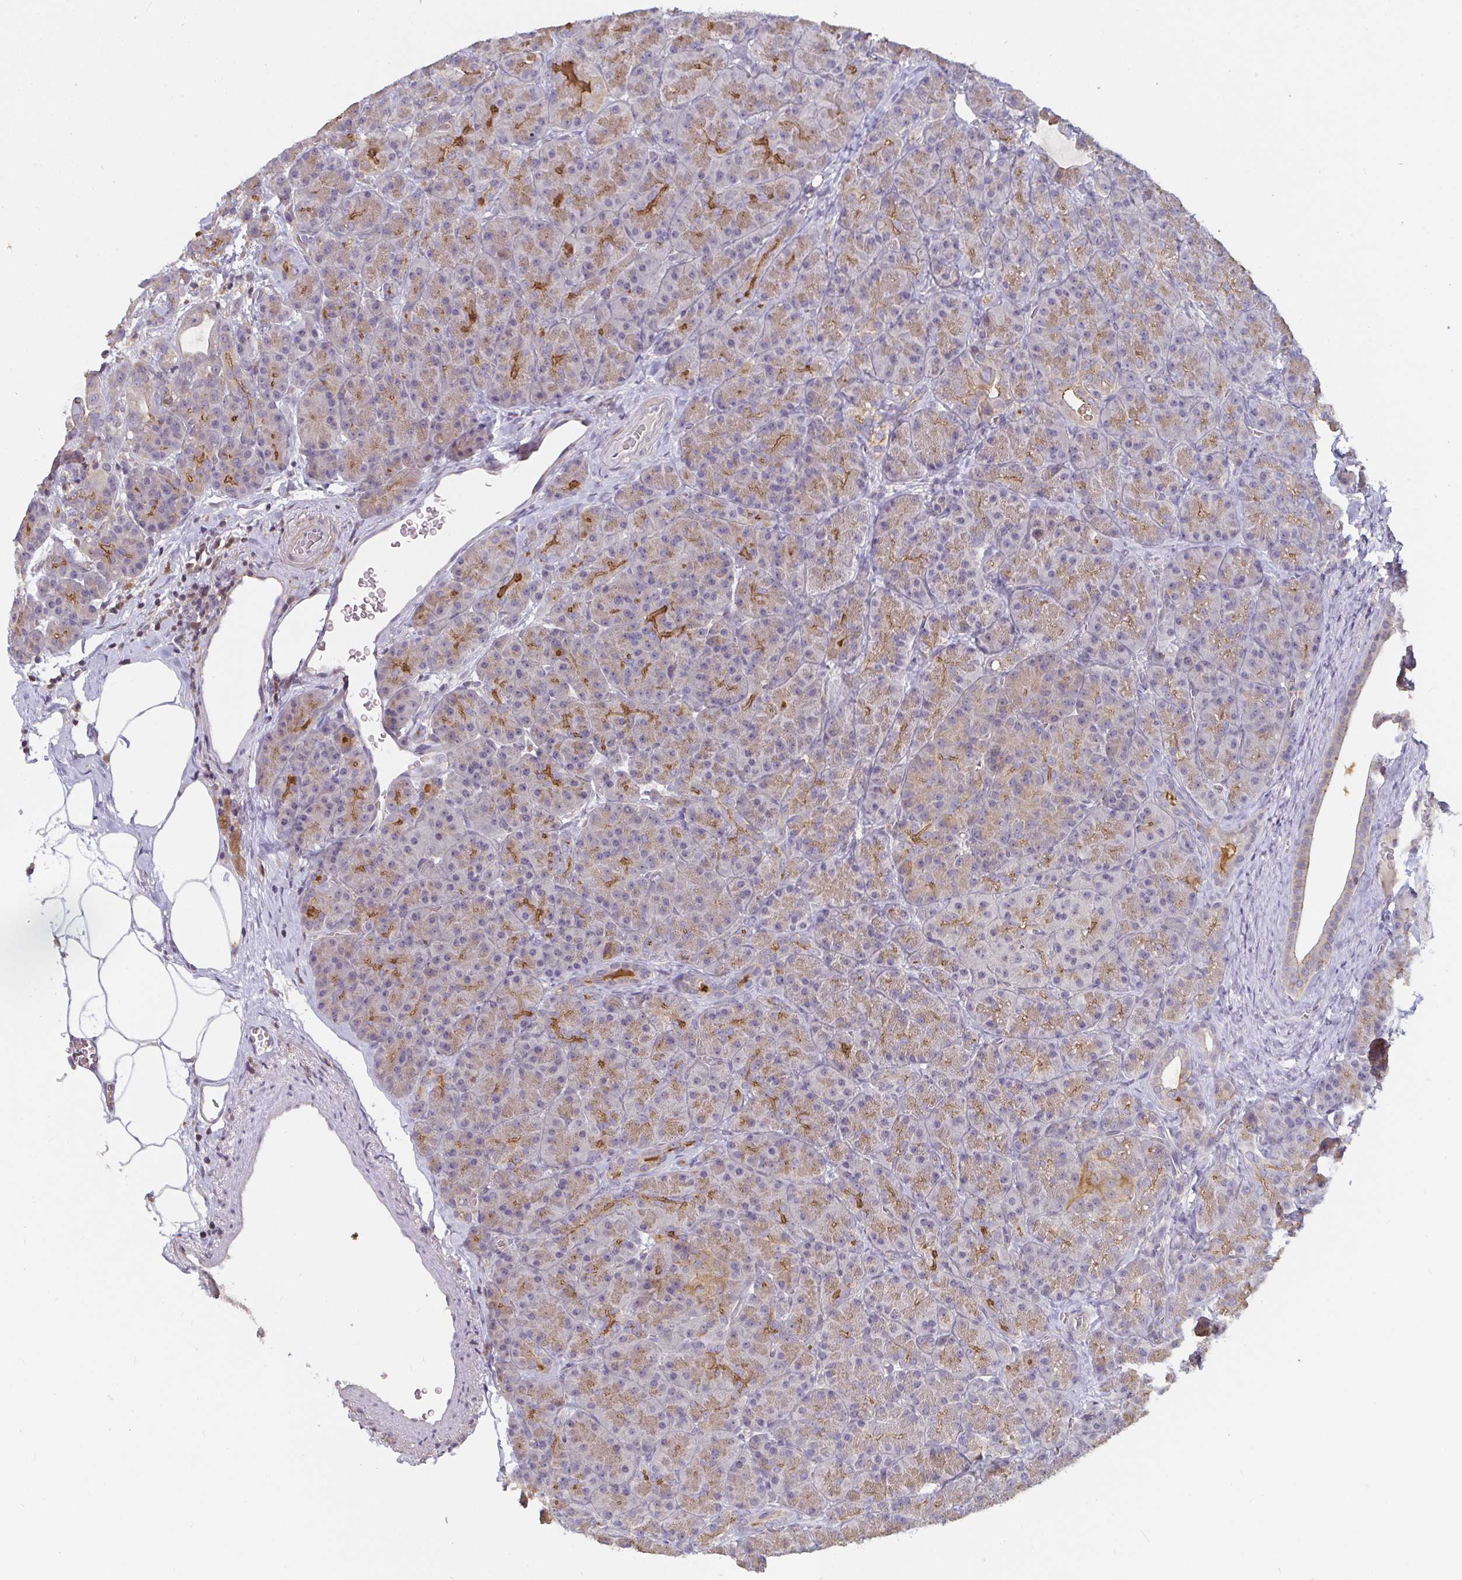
{"staining": {"intensity": "moderate", "quantity": "<25%", "location": "cytoplasmic/membranous"}, "tissue": "pancreas", "cell_type": "Exocrine glandular cells", "image_type": "normal", "snomed": [{"axis": "morphology", "description": "Normal tissue, NOS"}, {"axis": "topography", "description": "Pancreas"}], "caption": "Exocrine glandular cells display low levels of moderate cytoplasmic/membranous expression in approximately <25% of cells in unremarkable pancreas.", "gene": "CDH18", "patient": {"sex": "male", "age": 57}}